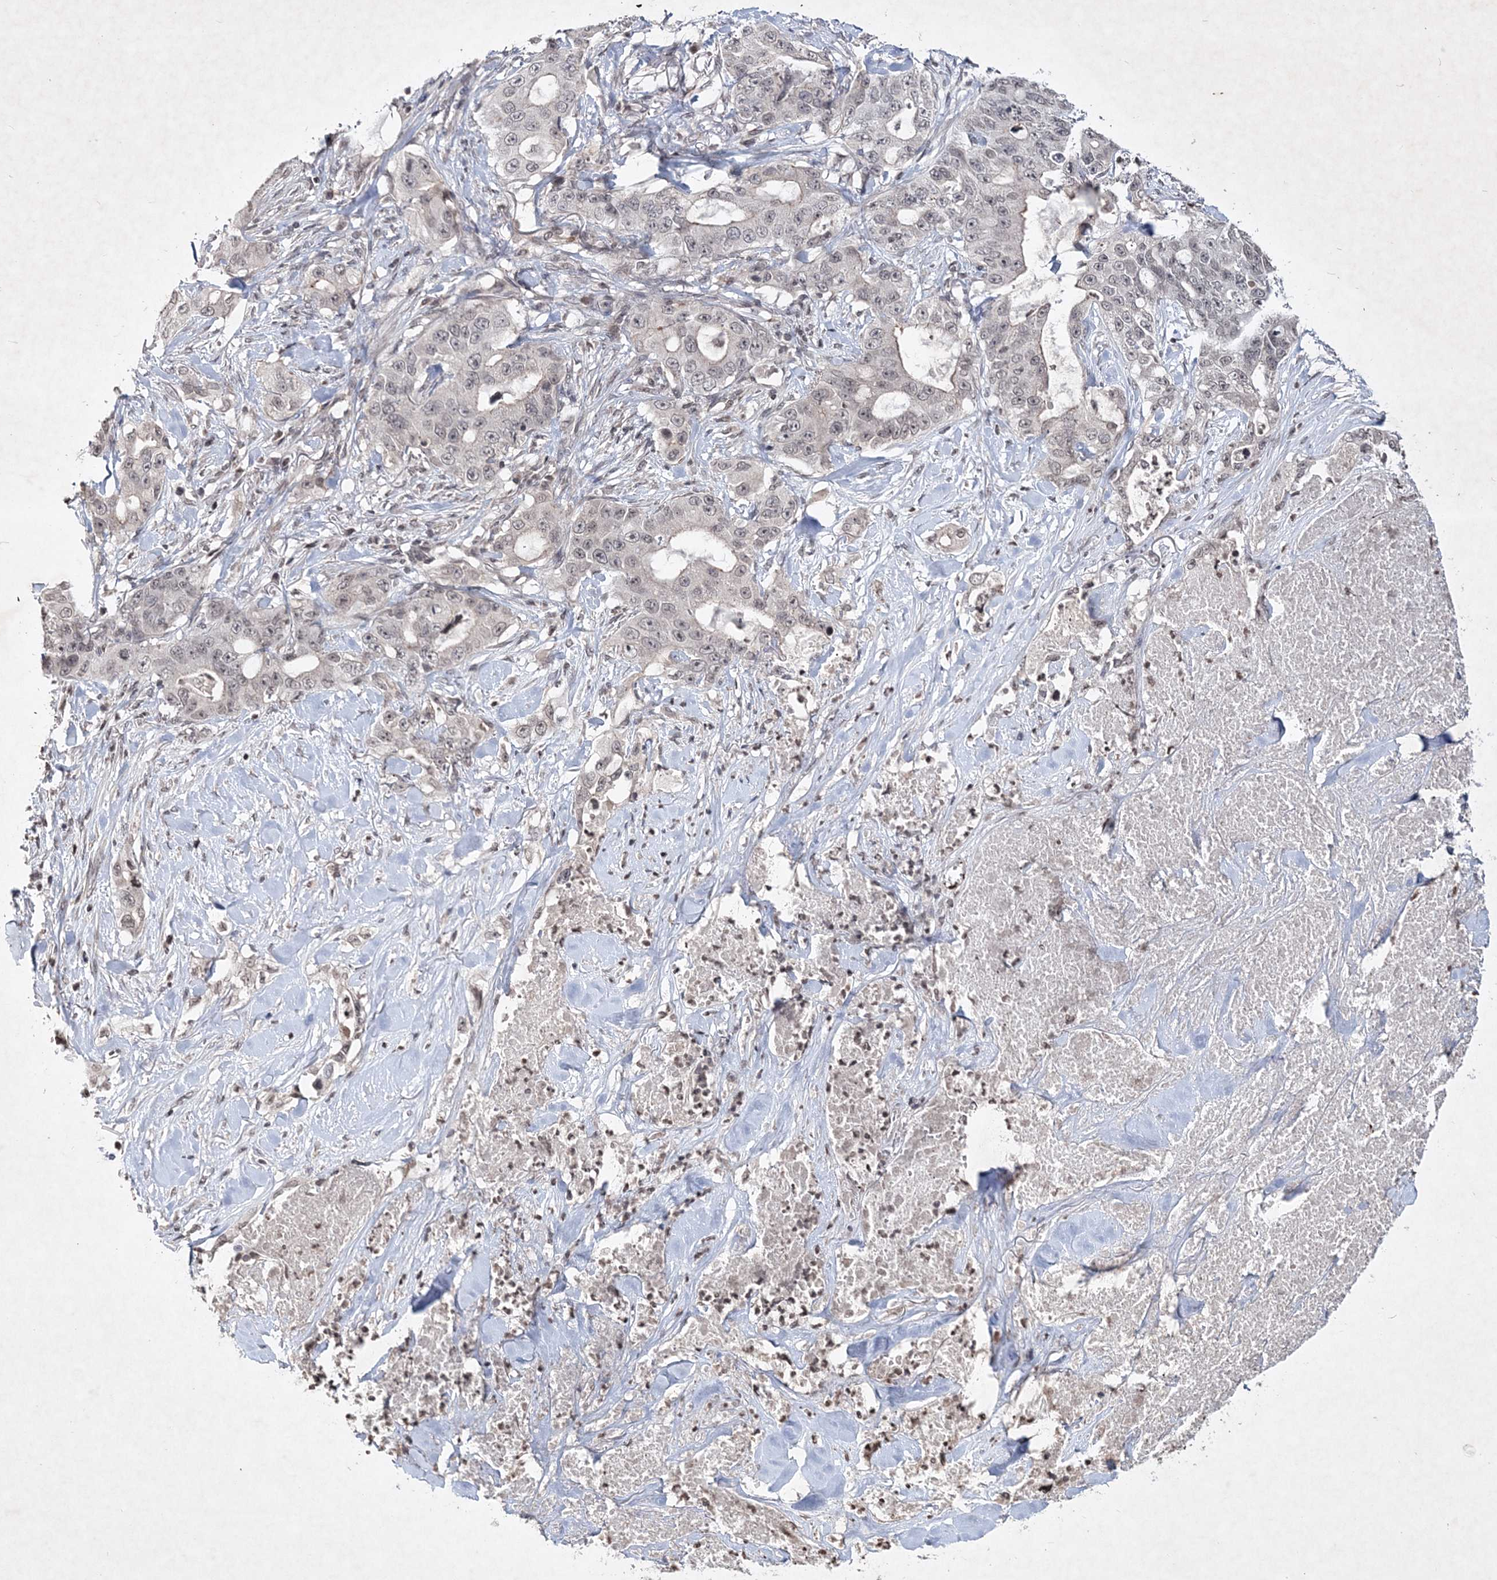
{"staining": {"intensity": "weak", "quantity": "25%-75%", "location": "nuclear"}, "tissue": "lung cancer", "cell_type": "Tumor cells", "image_type": "cancer", "snomed": [{"axis": "morphology", "description": "Adenocarcinoma, NOS"}, {"axis": "topography", "description": "Lung"}], "caption": "High-power microscopy captured an IHC histopathology image of adenocarcinoma (lung), revealing weak nuclear staining in approximately 25%-75% of tumor cells.", "gene": "SOWAHB", "patient": {"sex": "female", "age": 51}}